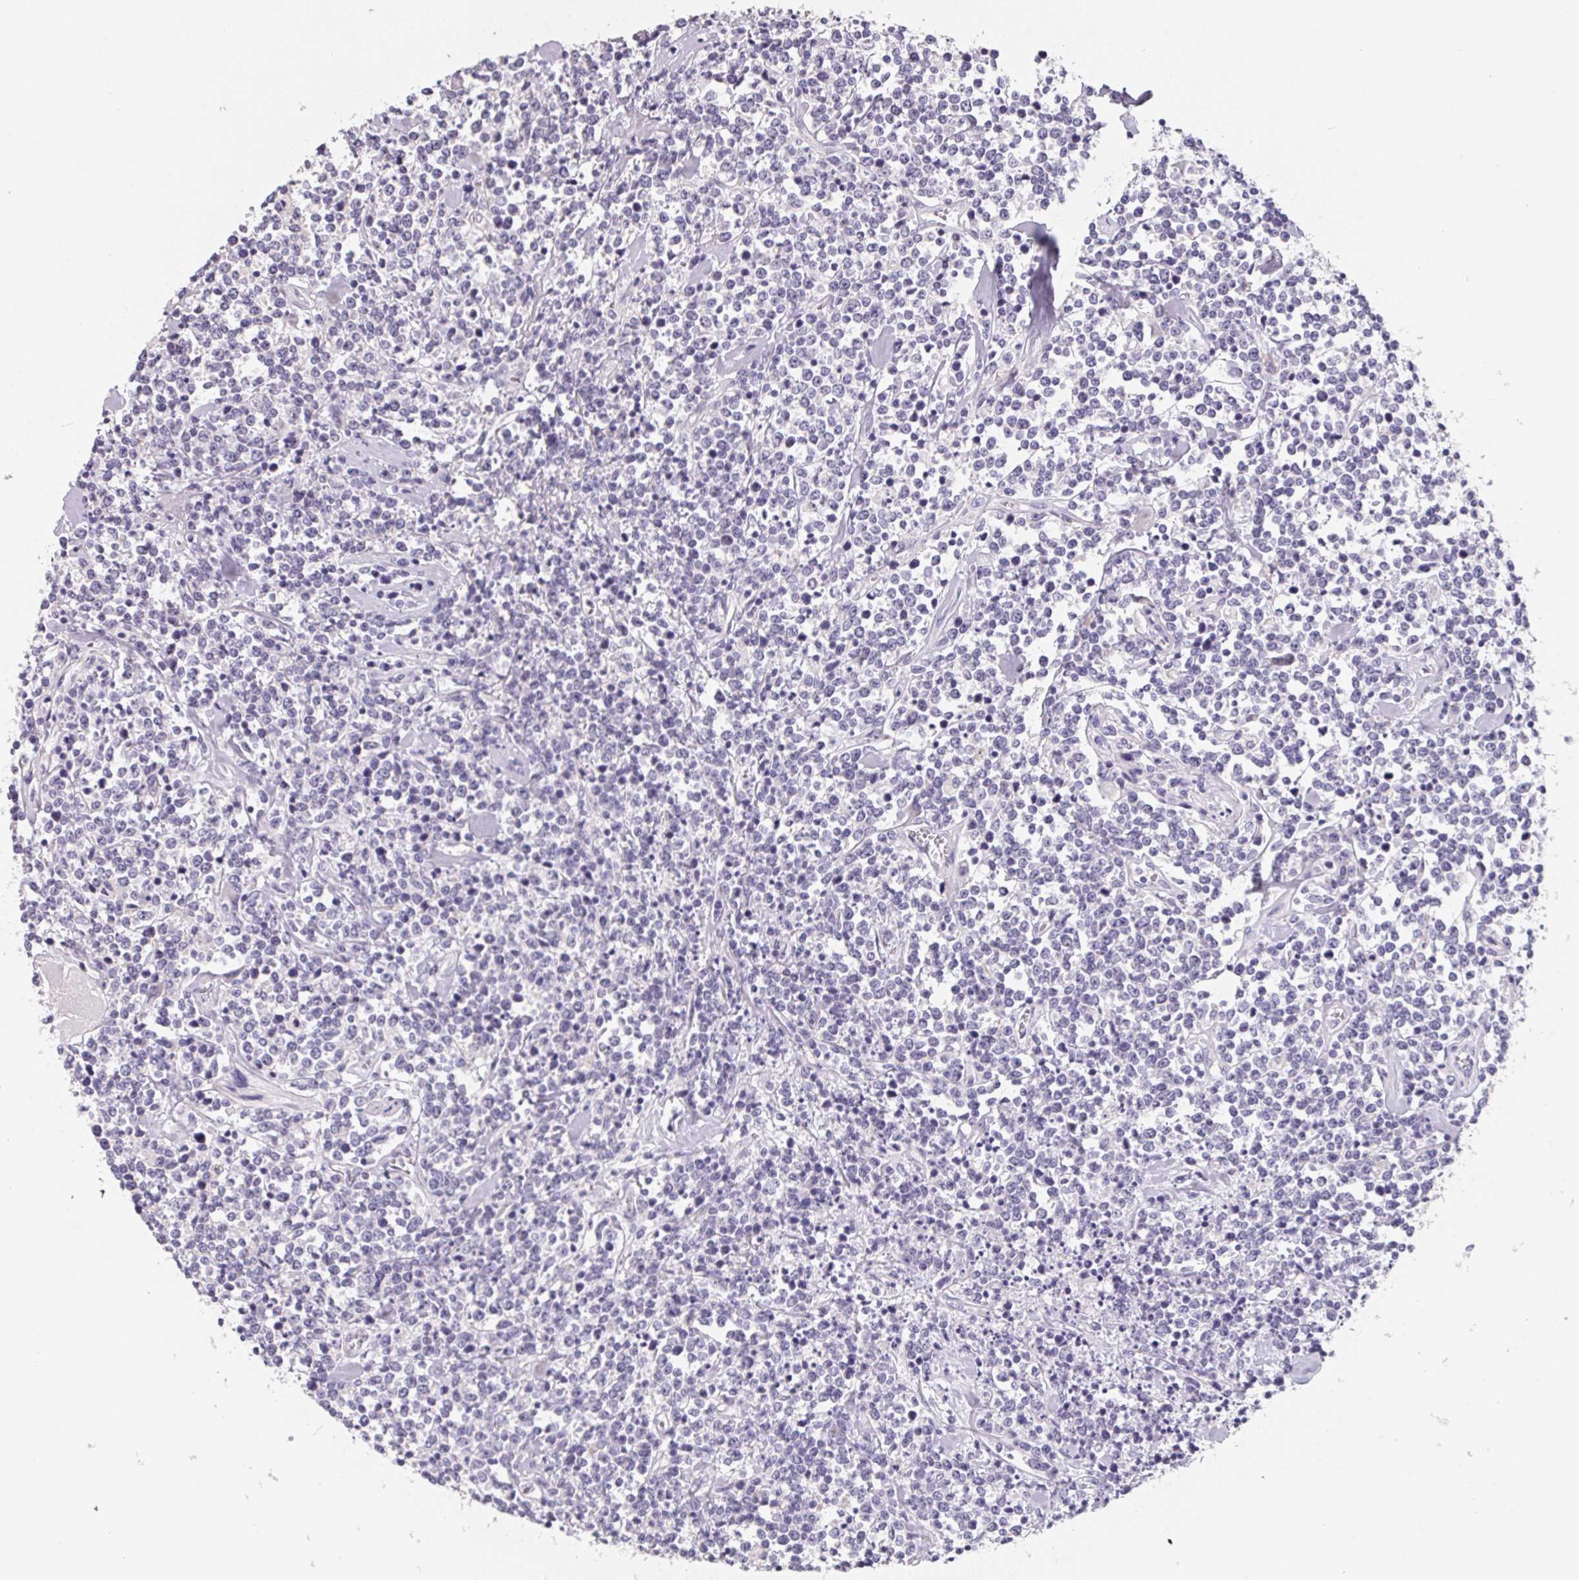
{"staining": {"intensity": "negative", "quantity": "none", "location": "none"}, "tissue": "lymphoma", "cell_type": "Tumor cells", "image_type": "cancer", "snomed": [{"axis": "morphology", "description": "Malignant lymphoma, non-Hodgkin's type, High grade"}, {"axis": "topography", "description": "Colon"}], "caption": "This is an immunohistochemistry (IHC) histopathology image of malignant lymphoma, non-Hodgkin's type (high-grade). There is no staining in tumor cells.", "gene": "FDX1", "patient": {"sex": "male", "age": 82}}